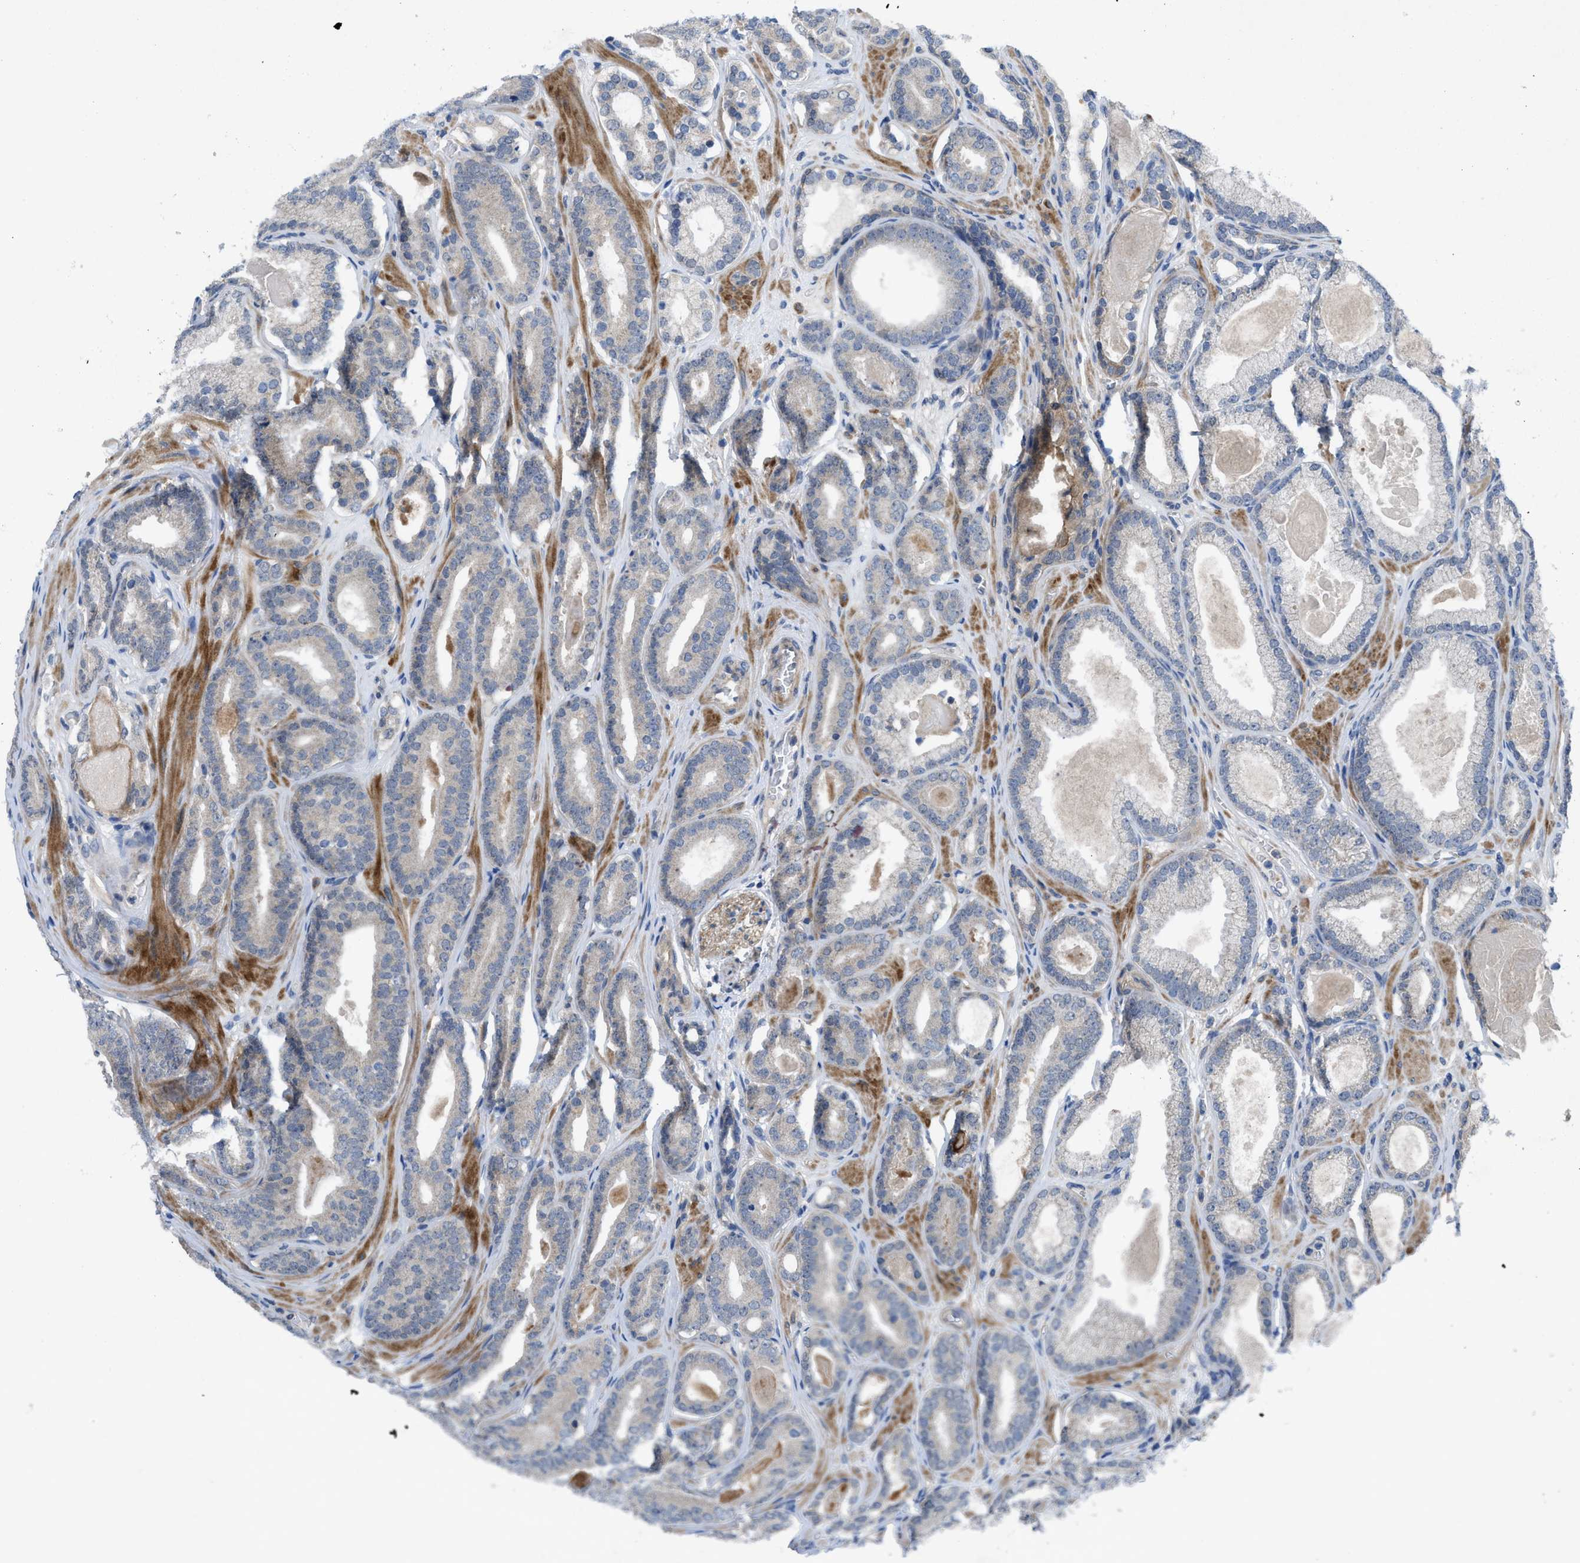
{"staining": {"intensity": "negative", "quantity": "none", "location": "none"}, "tissue": "prostate cancer", "cell_type": "Tumor cells", "image_type": "cancer", "snomed": [{"axis": "morphology", "description": "Adenocarcinoma, High grade"}, {"axis": "topography", "description": "Prostate"}], "caption": "High power microscopy photomicrograph of an immunohistochemistry image of high-grade adenocarcinoma (prostate), revealing no significant expression in tumor cells. (DAB (3,3'-diaminobenzidine) IHC with hematoxylin counter stain).", "gene": "PANX1", "patient": {"sex": "male", "age": 60}}